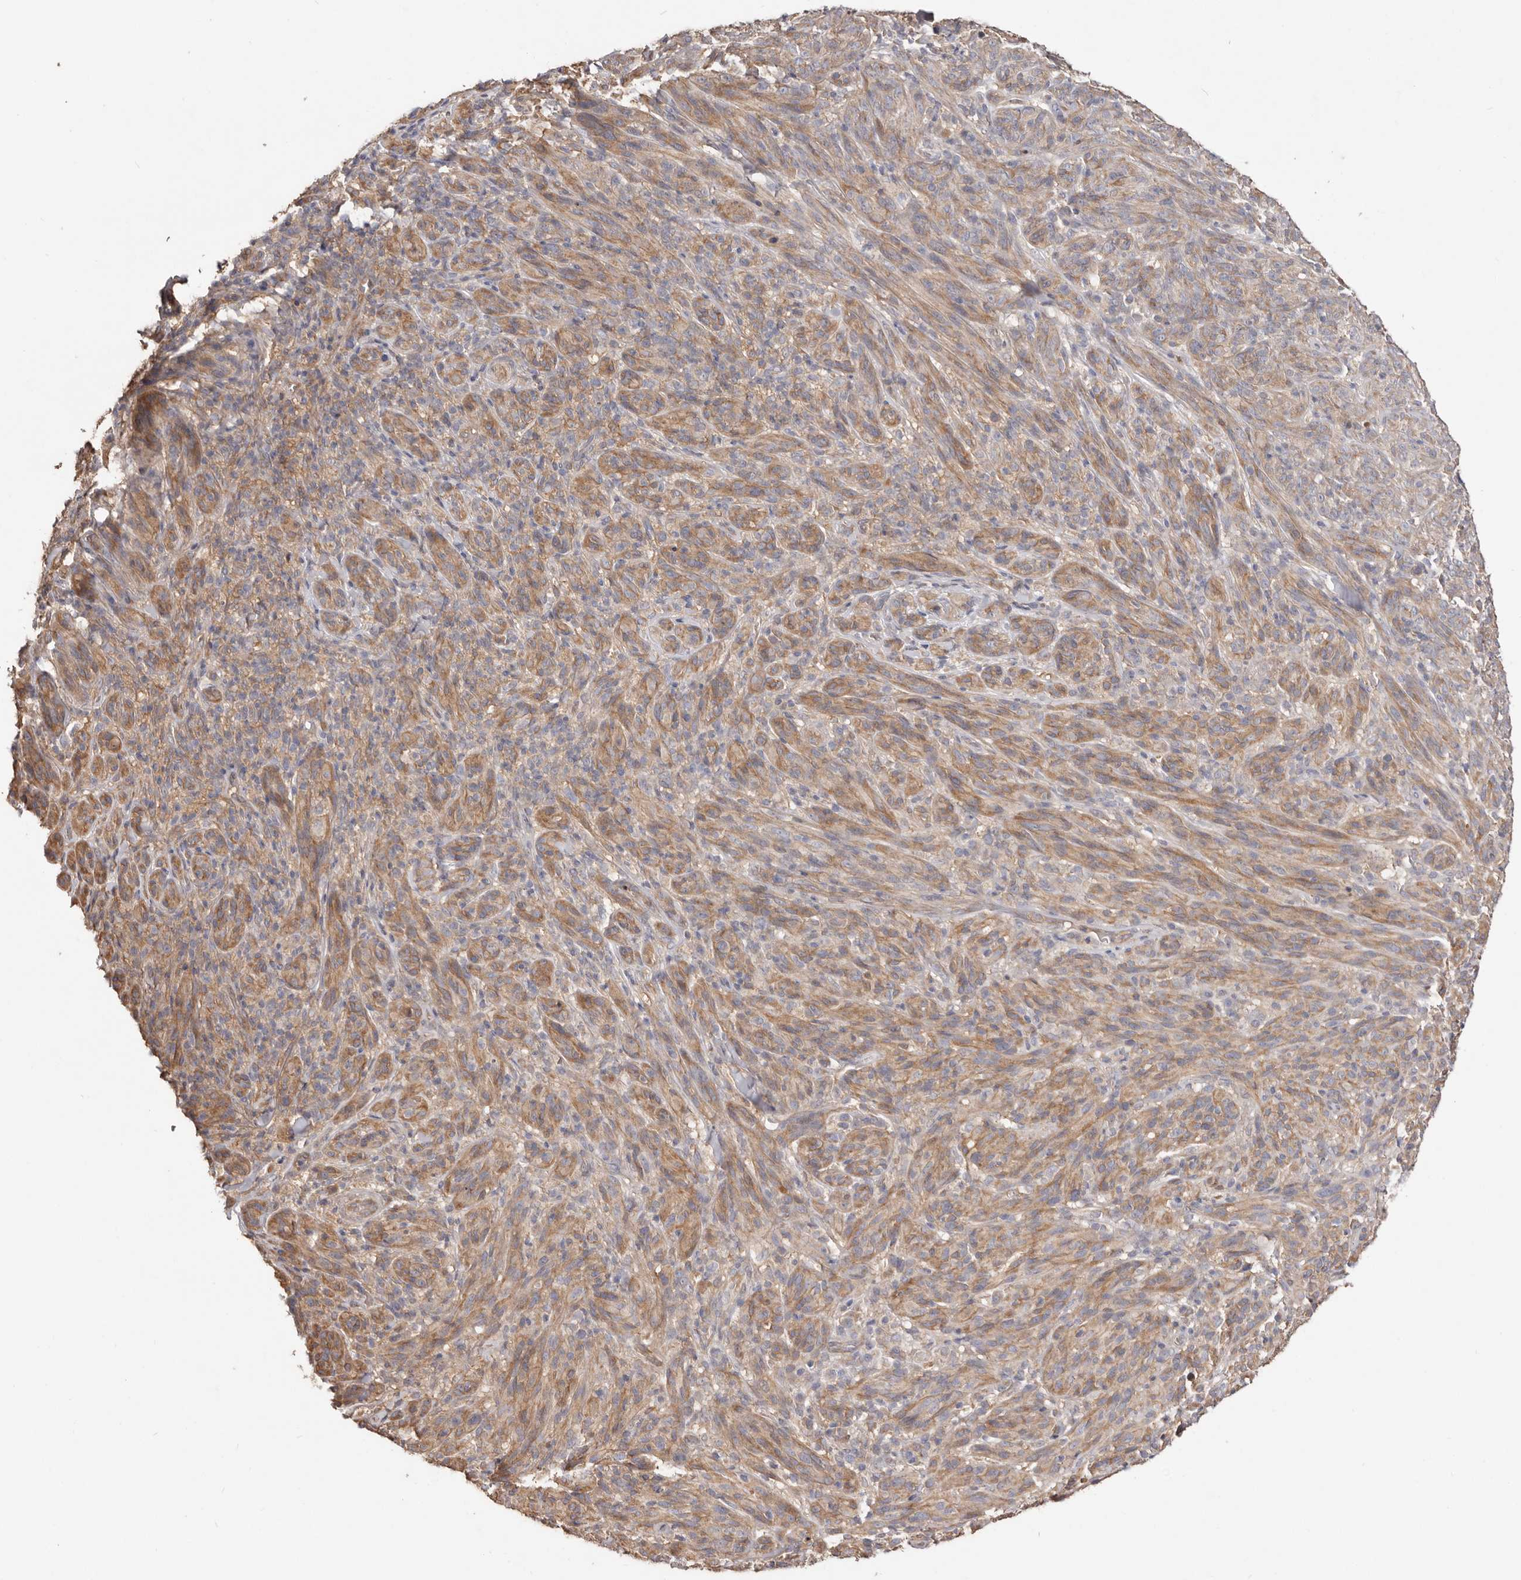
{"staining": {"intensity": "moderate", "quantity": ">75%", "location": "cytoplasmic/membranous"}, "tissue": "melanoma", "cell_type": "Tumor cells", "image_type": "cancer", "snomed": [{"axis": "morphology", "description": "Malignant melanoma, NOS"}, {"axis": "topography", "description": "Skin of head"}], "caption": "Malignant melanoma stained for a protein reveals moderate cytoplasmic/membranous positivity in tumor cells.", "gene": "LRRC25", "patient": {"sex": "male", "age": 96}}